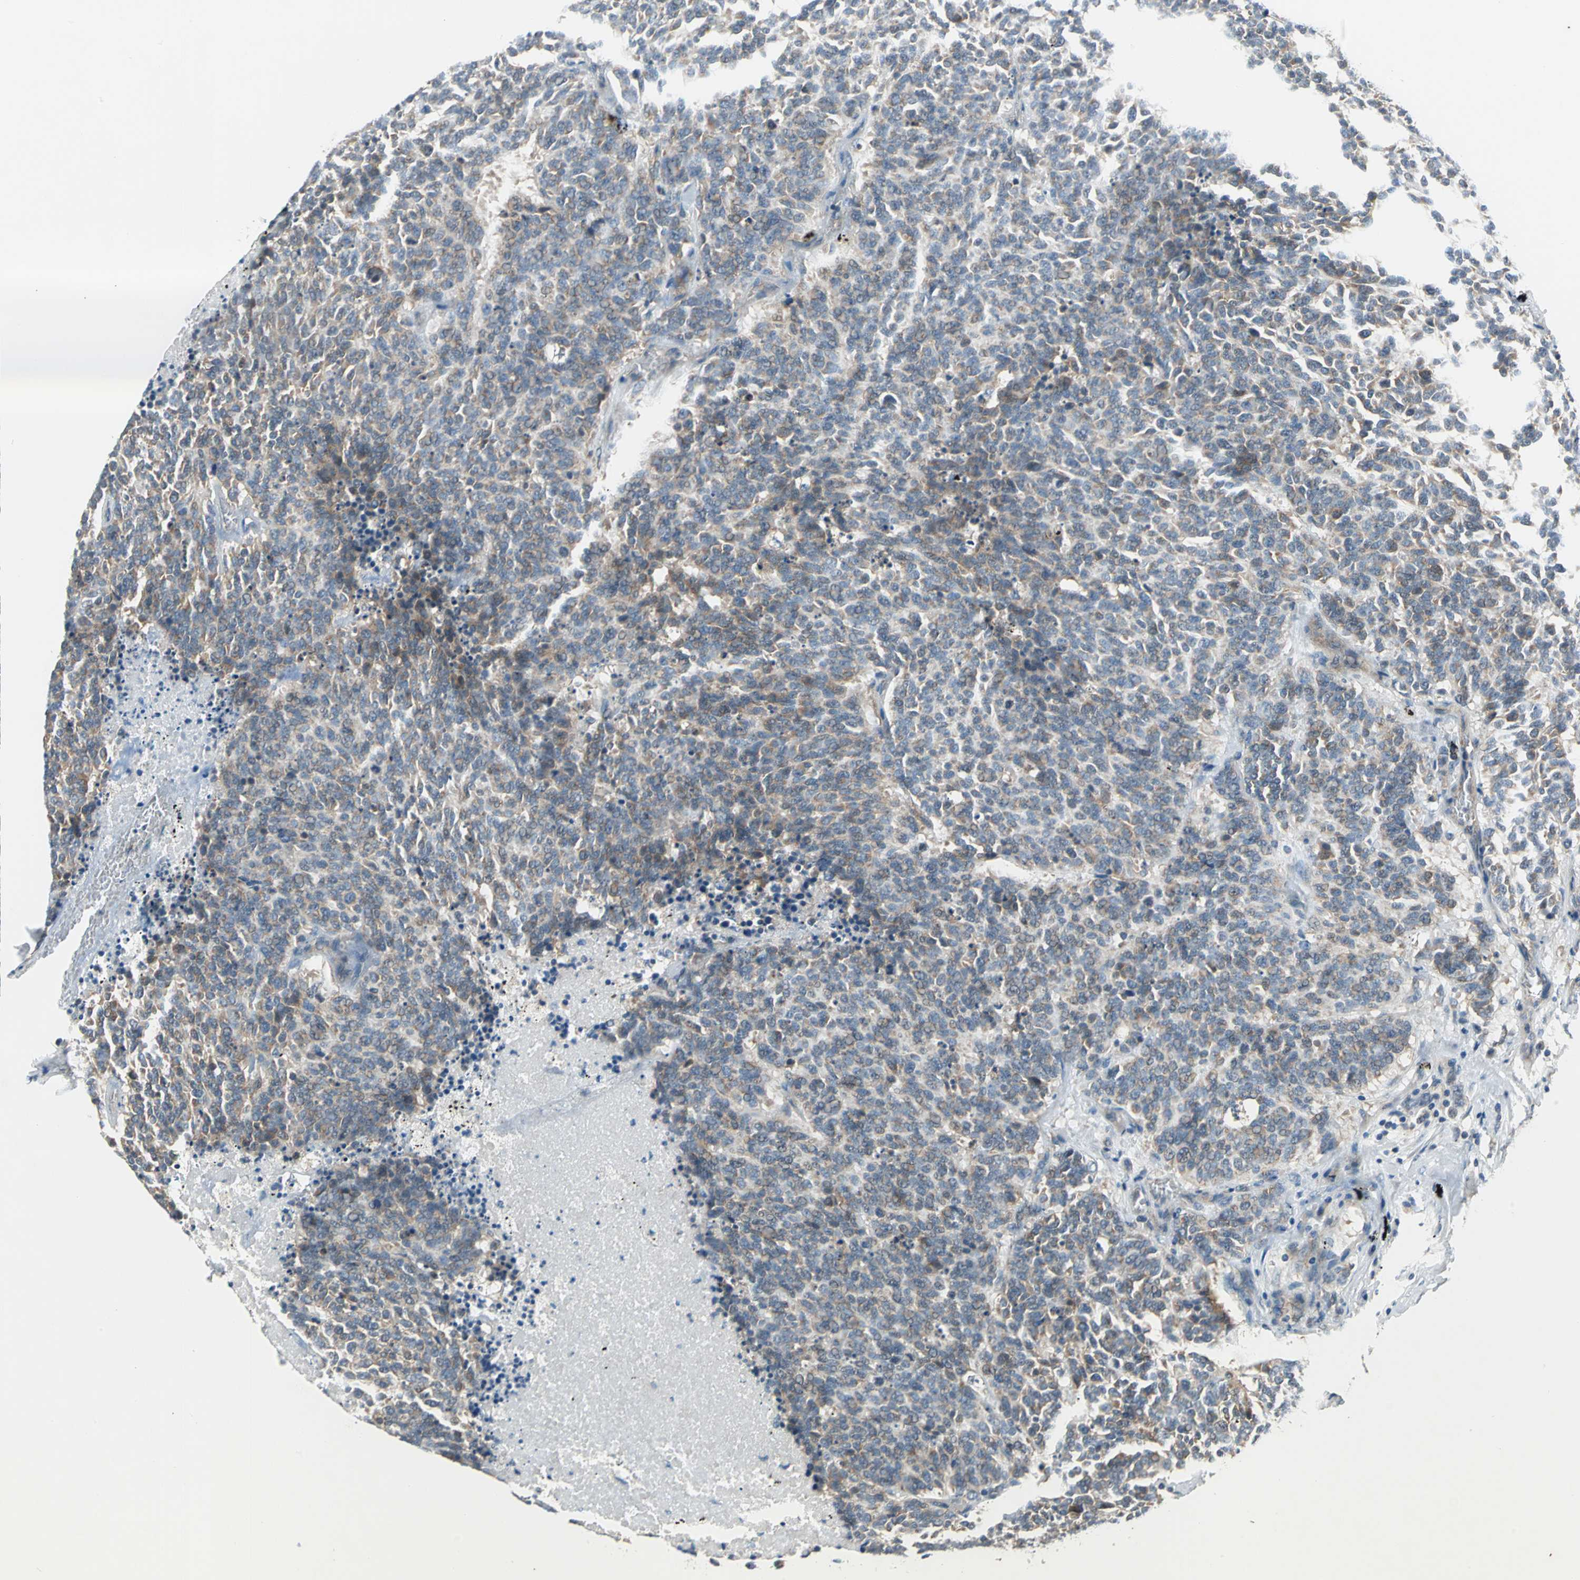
{"staining": {"intensity": "moderate", "quantity": ">75%", "location": "cytoplasmic/membranous"}, "tissue": "lung cancer", "cell_type": "Tumor cells", "image_type": "cancer", "snomed": [{"axis": "morphology", "description": "Neoplasm, malignant, NOS"}, {"axis": "topography", "description": "Lung"}], "caption": "Tumor cells show medium levels of moderate cytoplasmic/membranous expression in approximately >75% of cells in lung malignant neoplasm.", "gene": "TRAK1", "patient": {"sex": "female", "age": 58}}